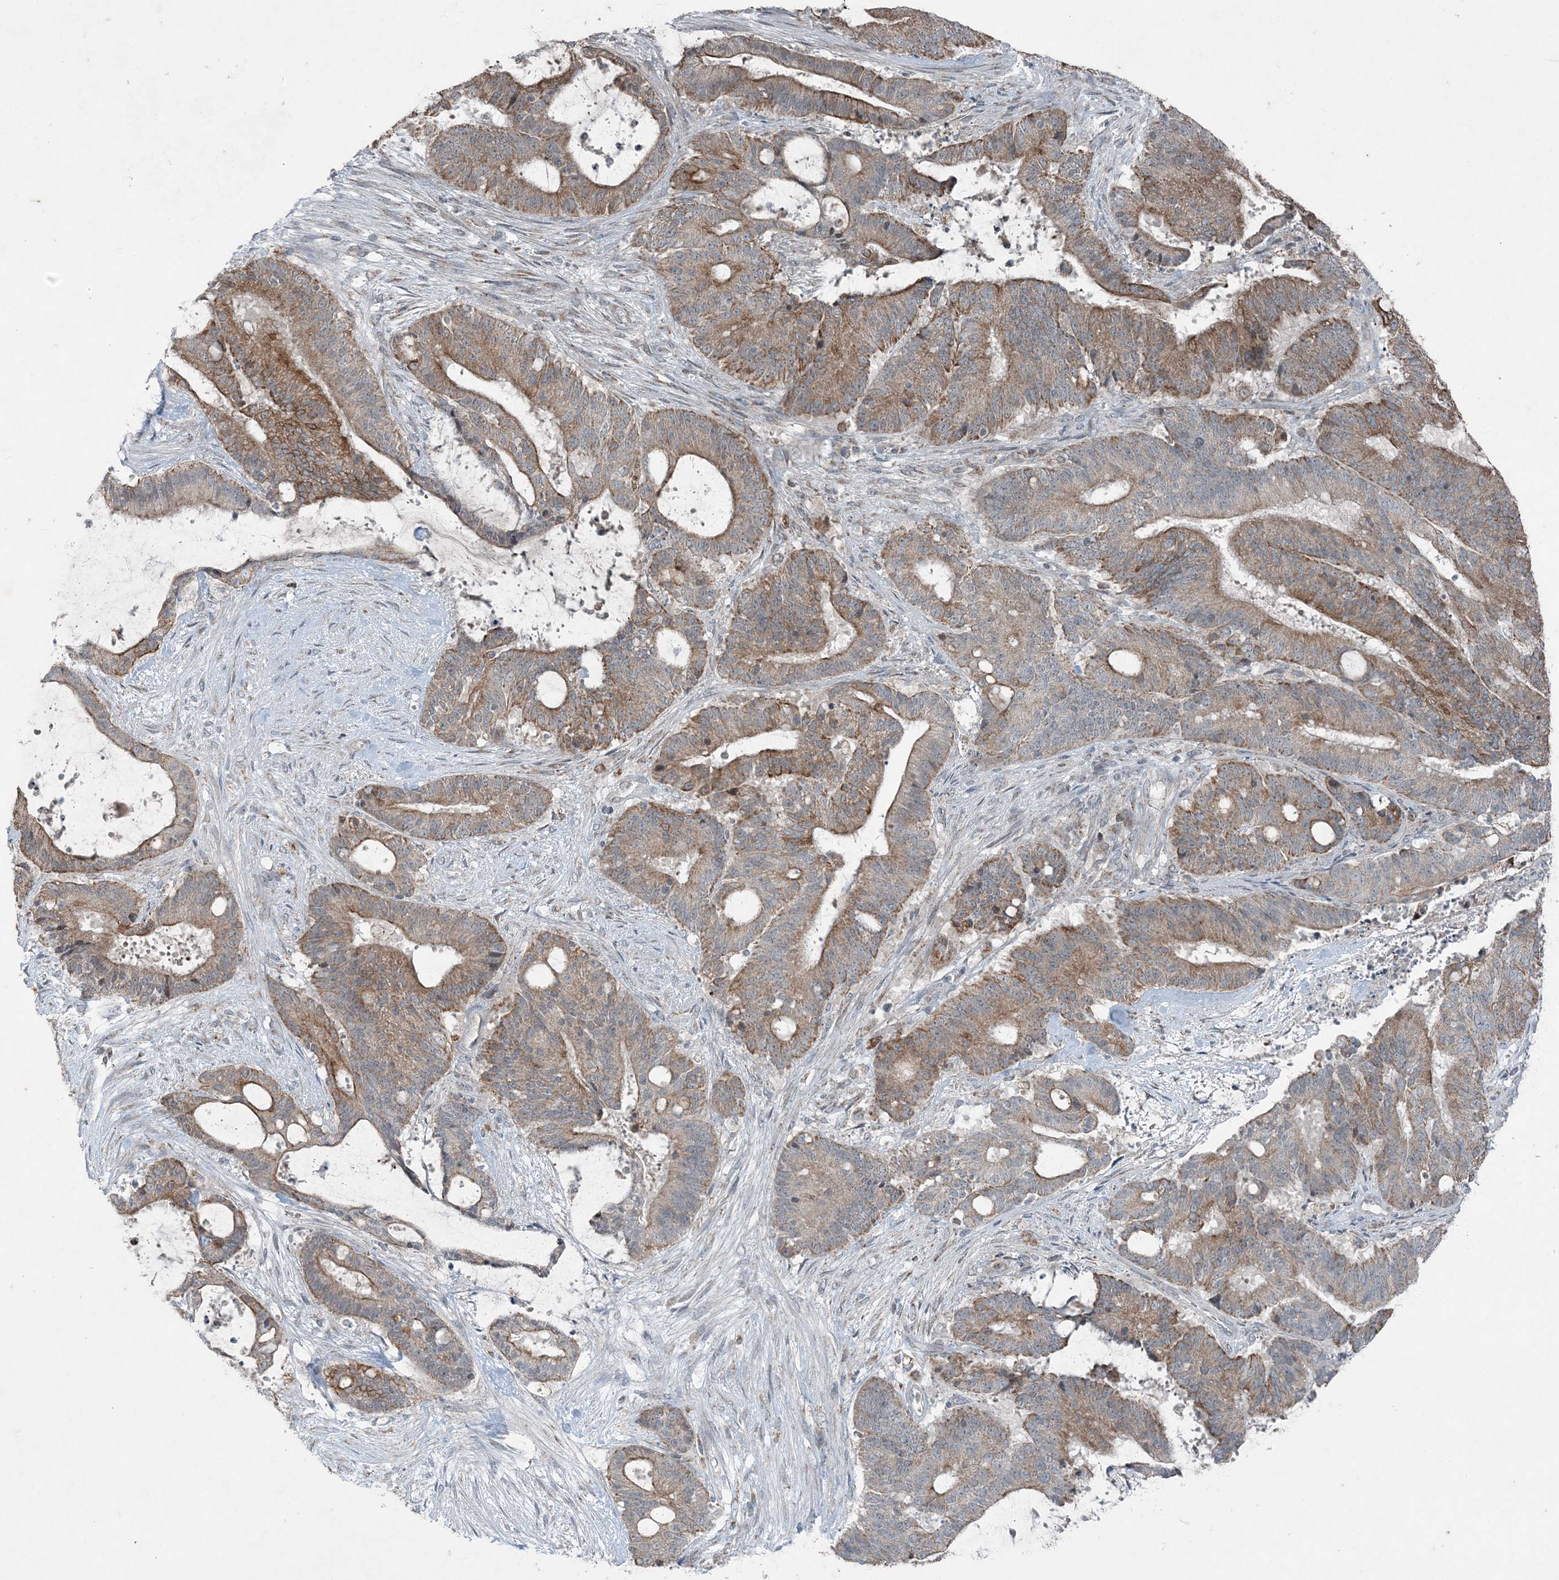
{"staining": {"intensity": "moderate", "quantity": ">75%", "location": "cytoplasmic/membranous"}, "tissue": "liver cancer", "cell_type": "Tumor cells", "image_type": "cancer", "snomed": [{"axis": "morphology", "description": "Normal tissue, NOS"}, {"axis": "morphology", "description": "Cholangiocarcinoma"}, {"axis": "topography", "description": "Liver"}, {"axis": "topography", "description": "Peripheral nerve tissue"}], "caption": "A high-resolution image shows immunohistochemistry (IHC) staining of liver cancer (cholangiocarcinoma), which demonstrates moderate cytoplasmic/membranous positivity in about >75% of tumor cells.", "gene": "PC", "patient": {"sex": "female", "age": 73}}